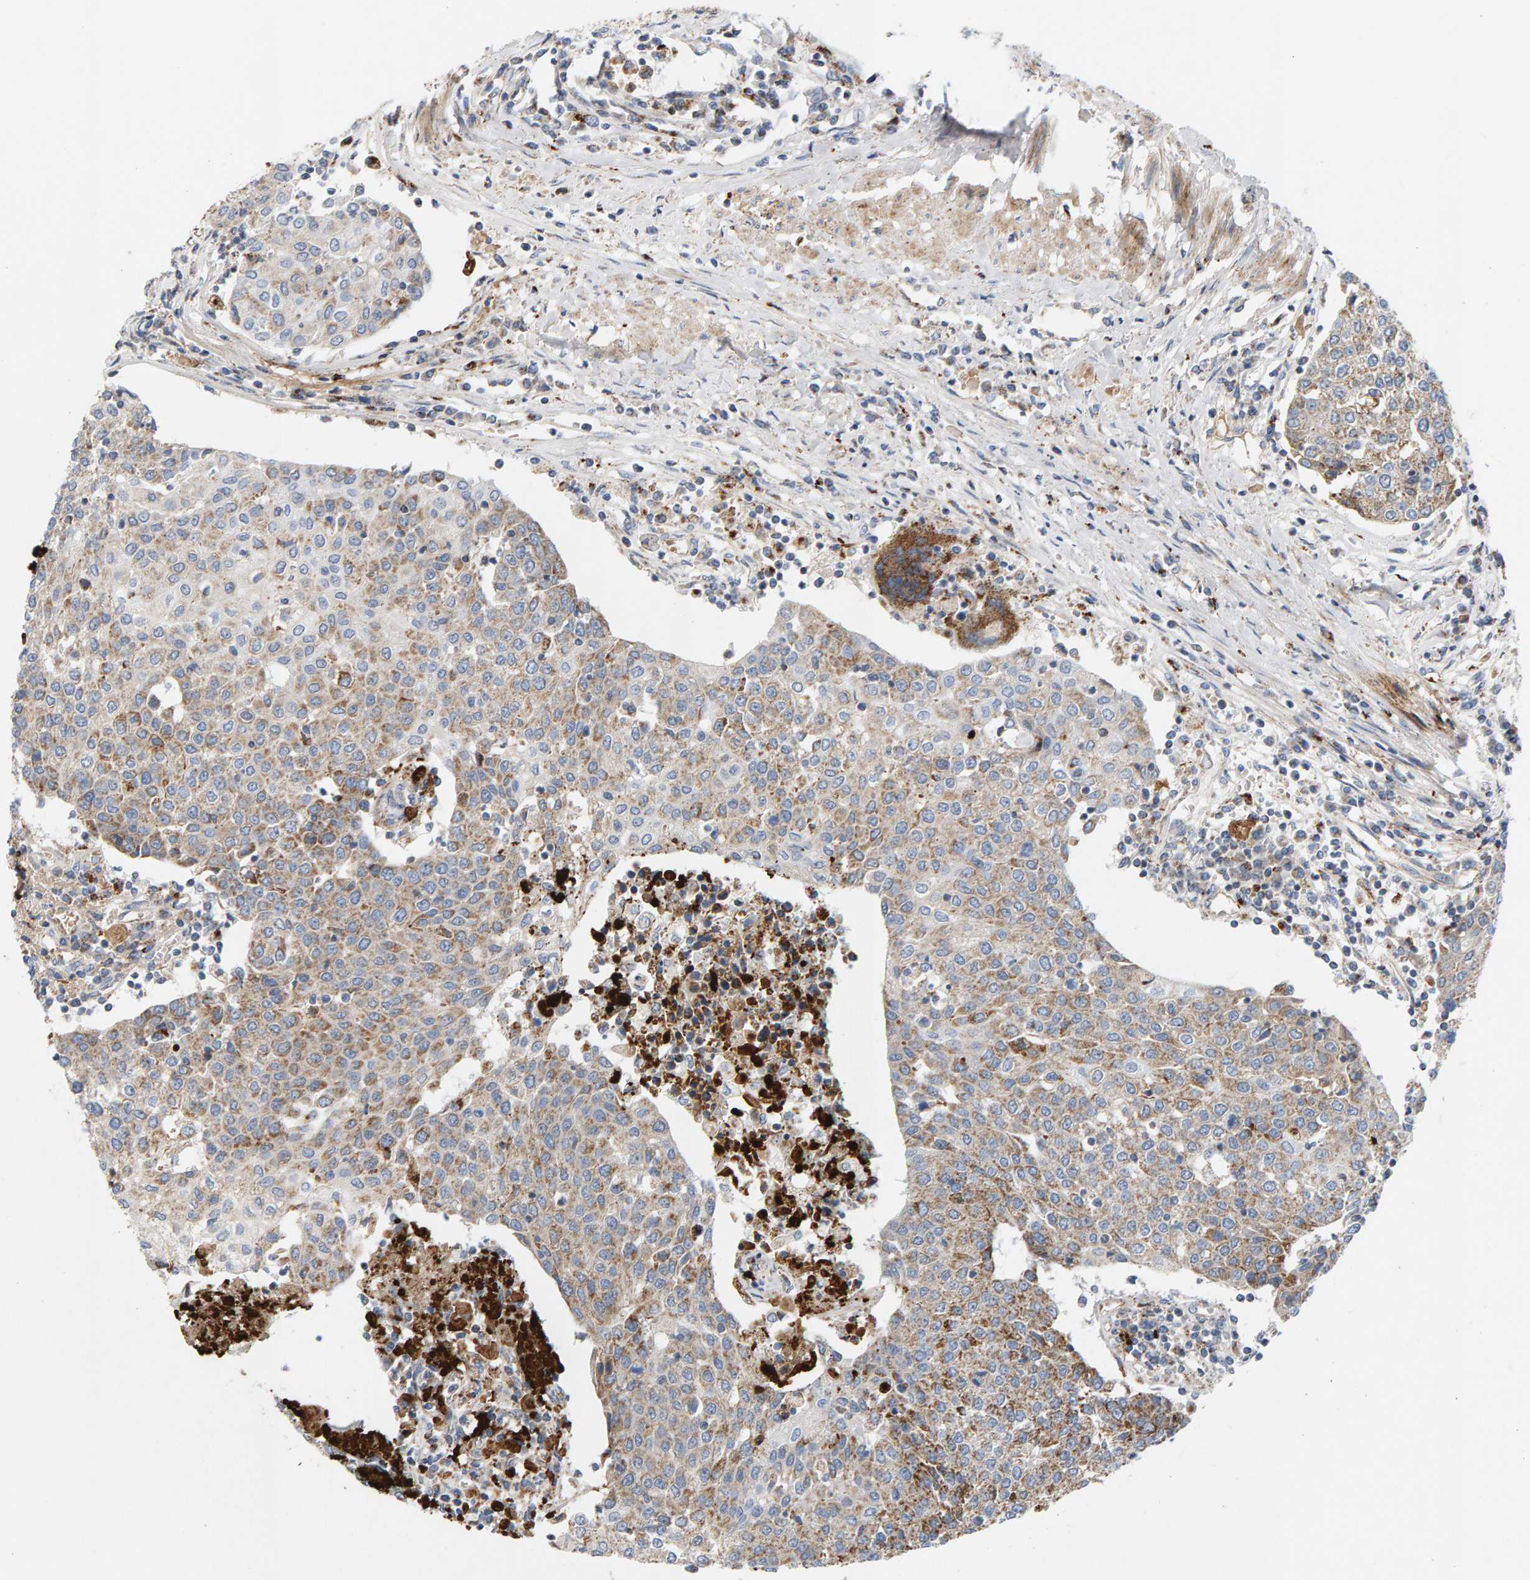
{"staining": {"intensity": "moderate", "quantity": "25%-75%", "location": "cytoplasmic/membranous"}, "tissue": "urothelial cancer", "cell_type": "Tumor cells", "image_type": "cancer", "snomed": [{"axis": "morphology", "description": "Urothelial carcinoma, High grade"}, {"axis": "topography", "description": "Urinary bladder"}], "caption": "Urothelial cancer tissue demonstrates moderate cytoplasmic/membranous positivity in approximately 25%-75% of tumor cells, visualized by immunohistochemistry.", "gene": "GGTA1", "patient": {"sex": "female", "age": 85}}